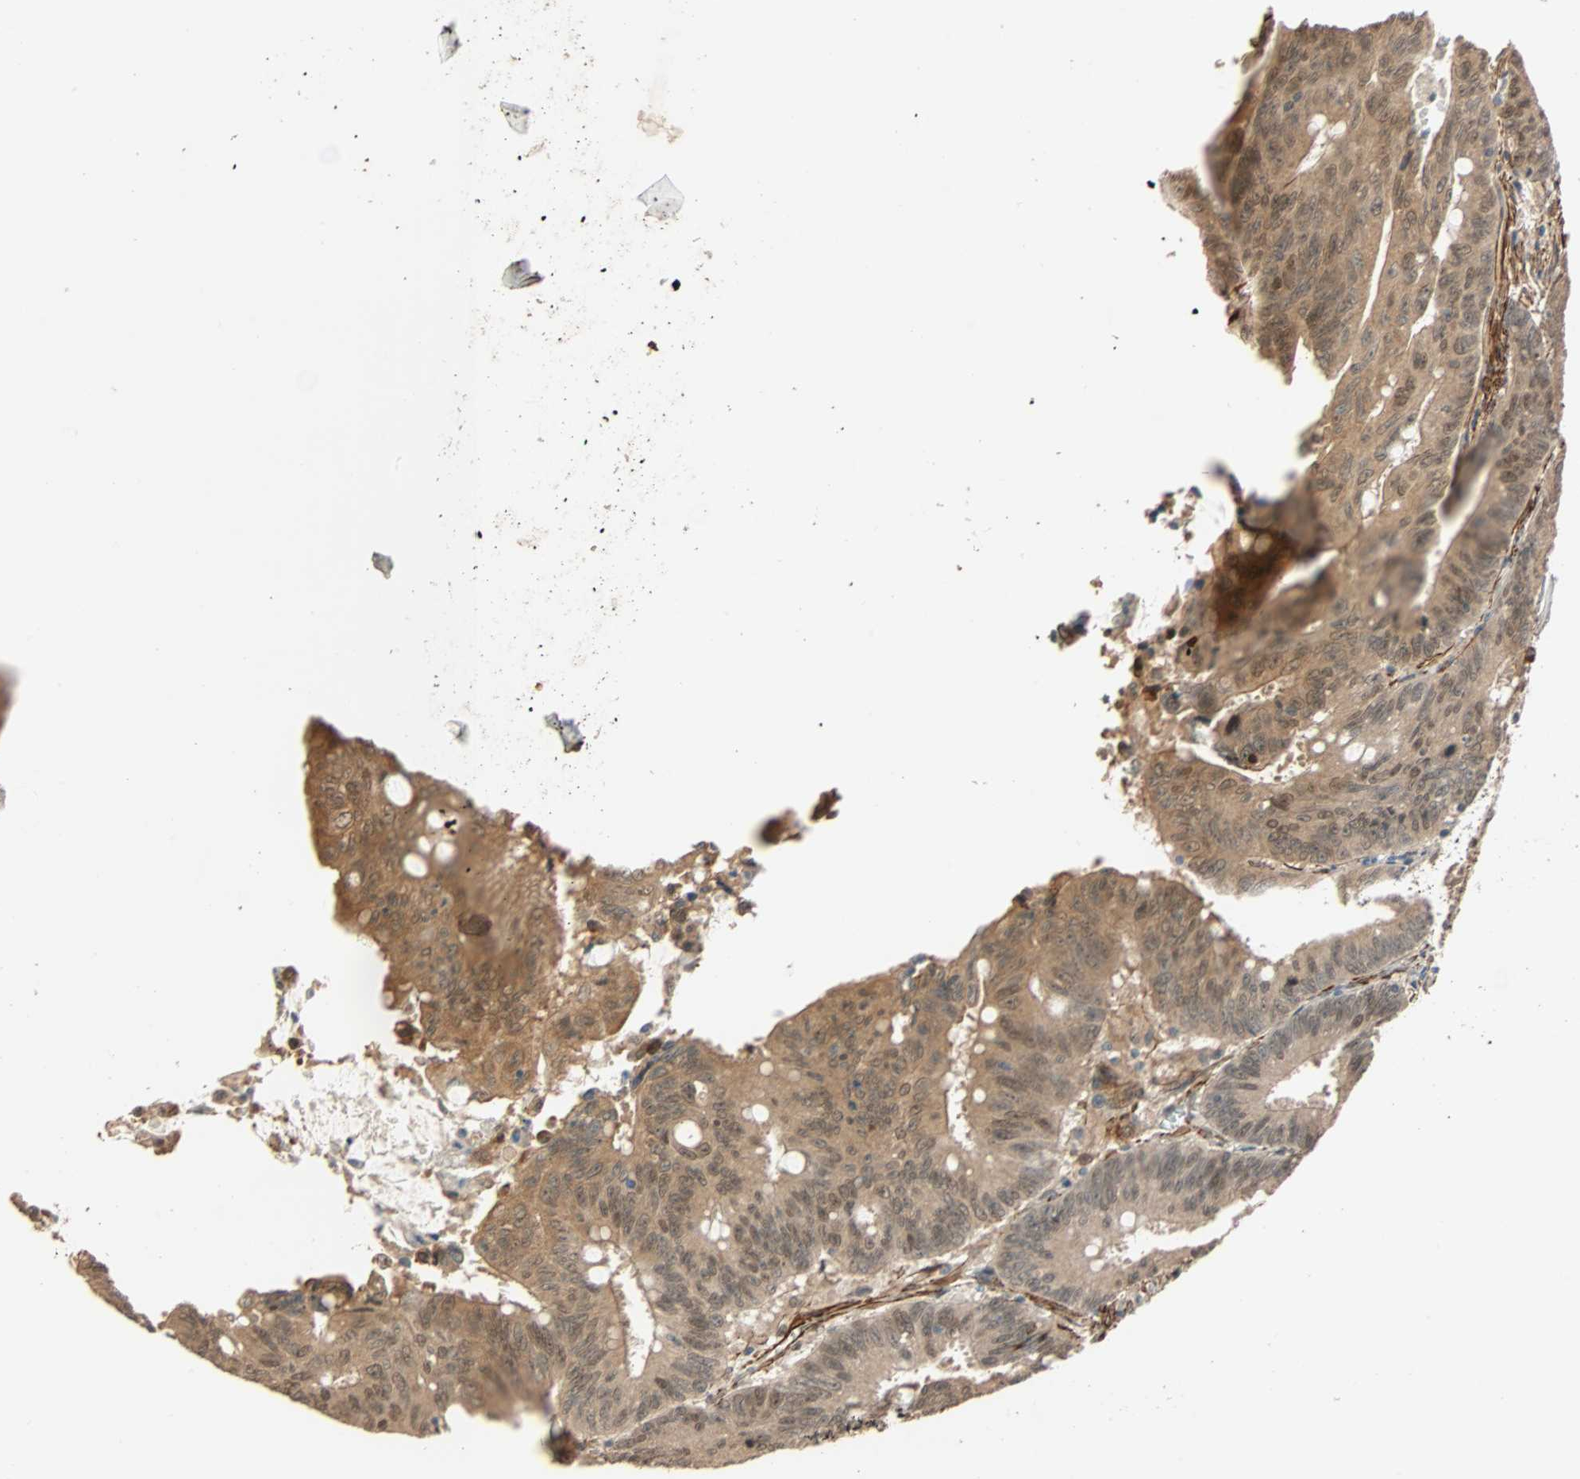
{"staining": {"intensity": "moderate", "quantity": ">75%", "location": "cytoplasmic/membranous,nuclear"}, "tissue": "colorectal cancer", "cell_type": "Tumor cells", "image_type": "cancer", "snomed": [{"axis": "morphology", "description": "Adenocarcinoma, NOS"}, {"axis": "topography", "description": "Colon"}], "caption": "Human colorectal cancer (adenocarcinoma) stained with a protein marker exhibits moderate staining in tumor cells.", "gene": "QSER1", "patient": {"sex": "male", "age": 45}}